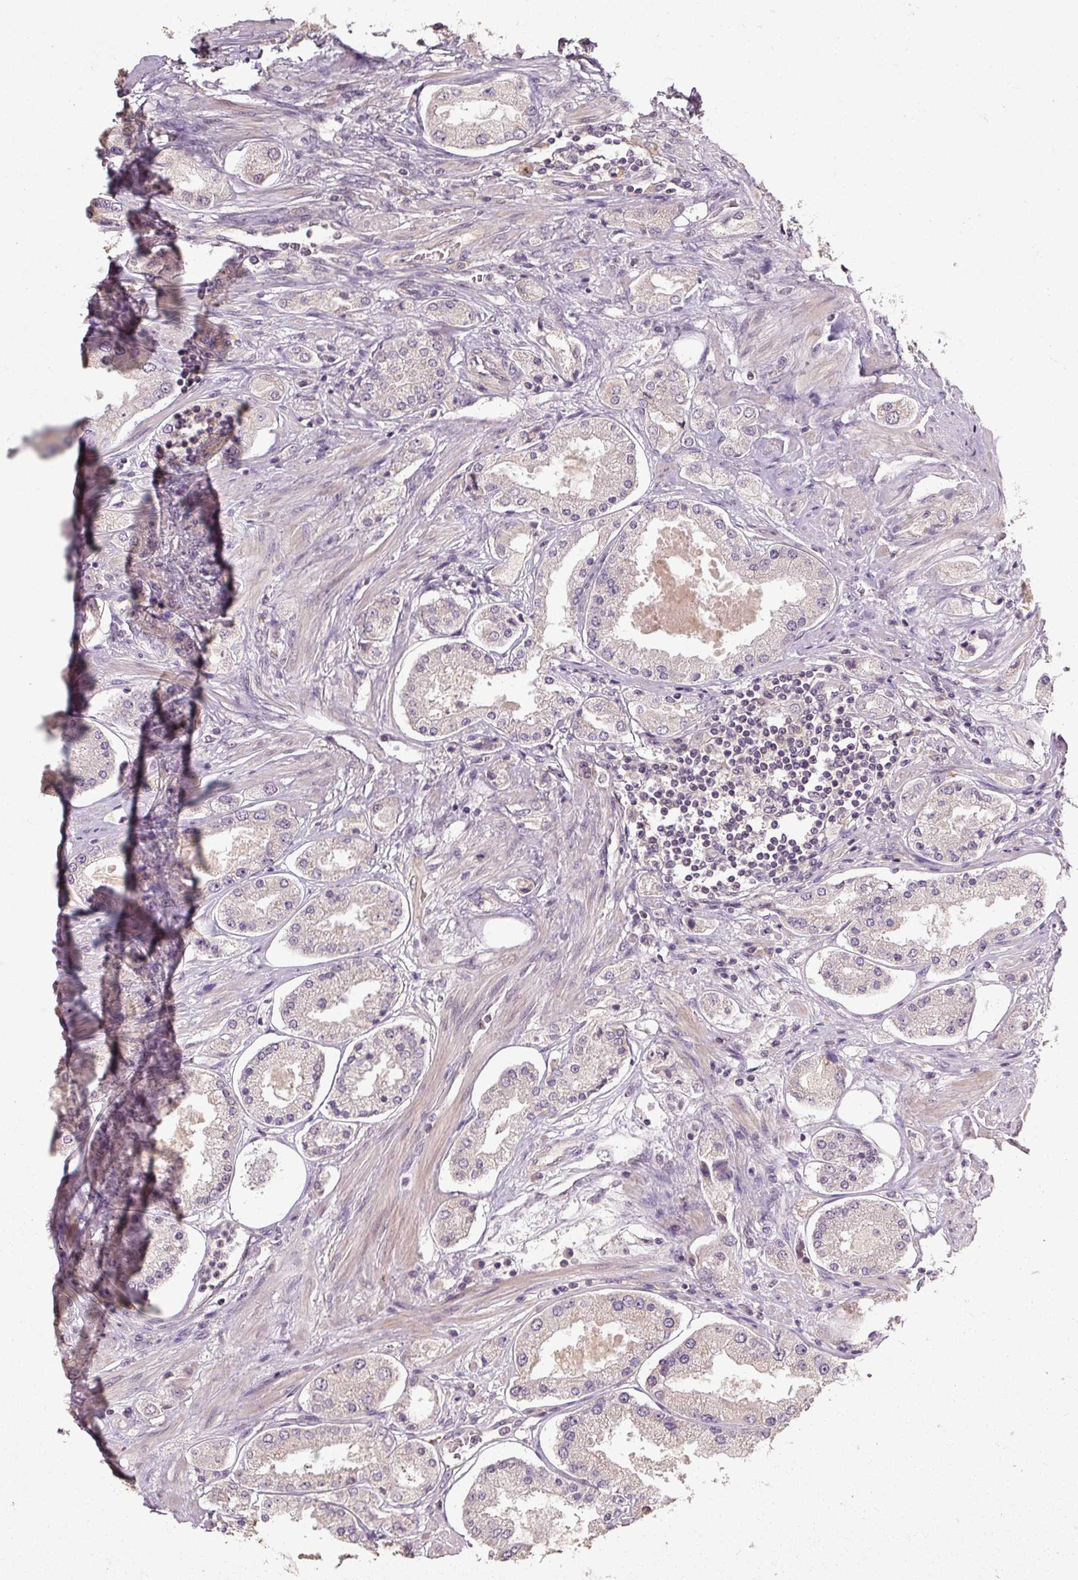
{"staining": {"intensity": "negative", "quantity": "none", "location": "none"}, "tissue": "prostate cancer", "cell_type": "Tumor cells", "image_type": "cancer", "snomed": [{"axis": "morphology", "description": "Adenocarcinoma, High grade"}, {"axis": "topography", "description": "Prostate"}], "caption": "Photomicrograph shows no significant protein positivity in tumor cells of adenocarcinoma (high-grade) (prostate).", "gene": "CFAP65", "patient": {"sex": "male", "age": 69}}